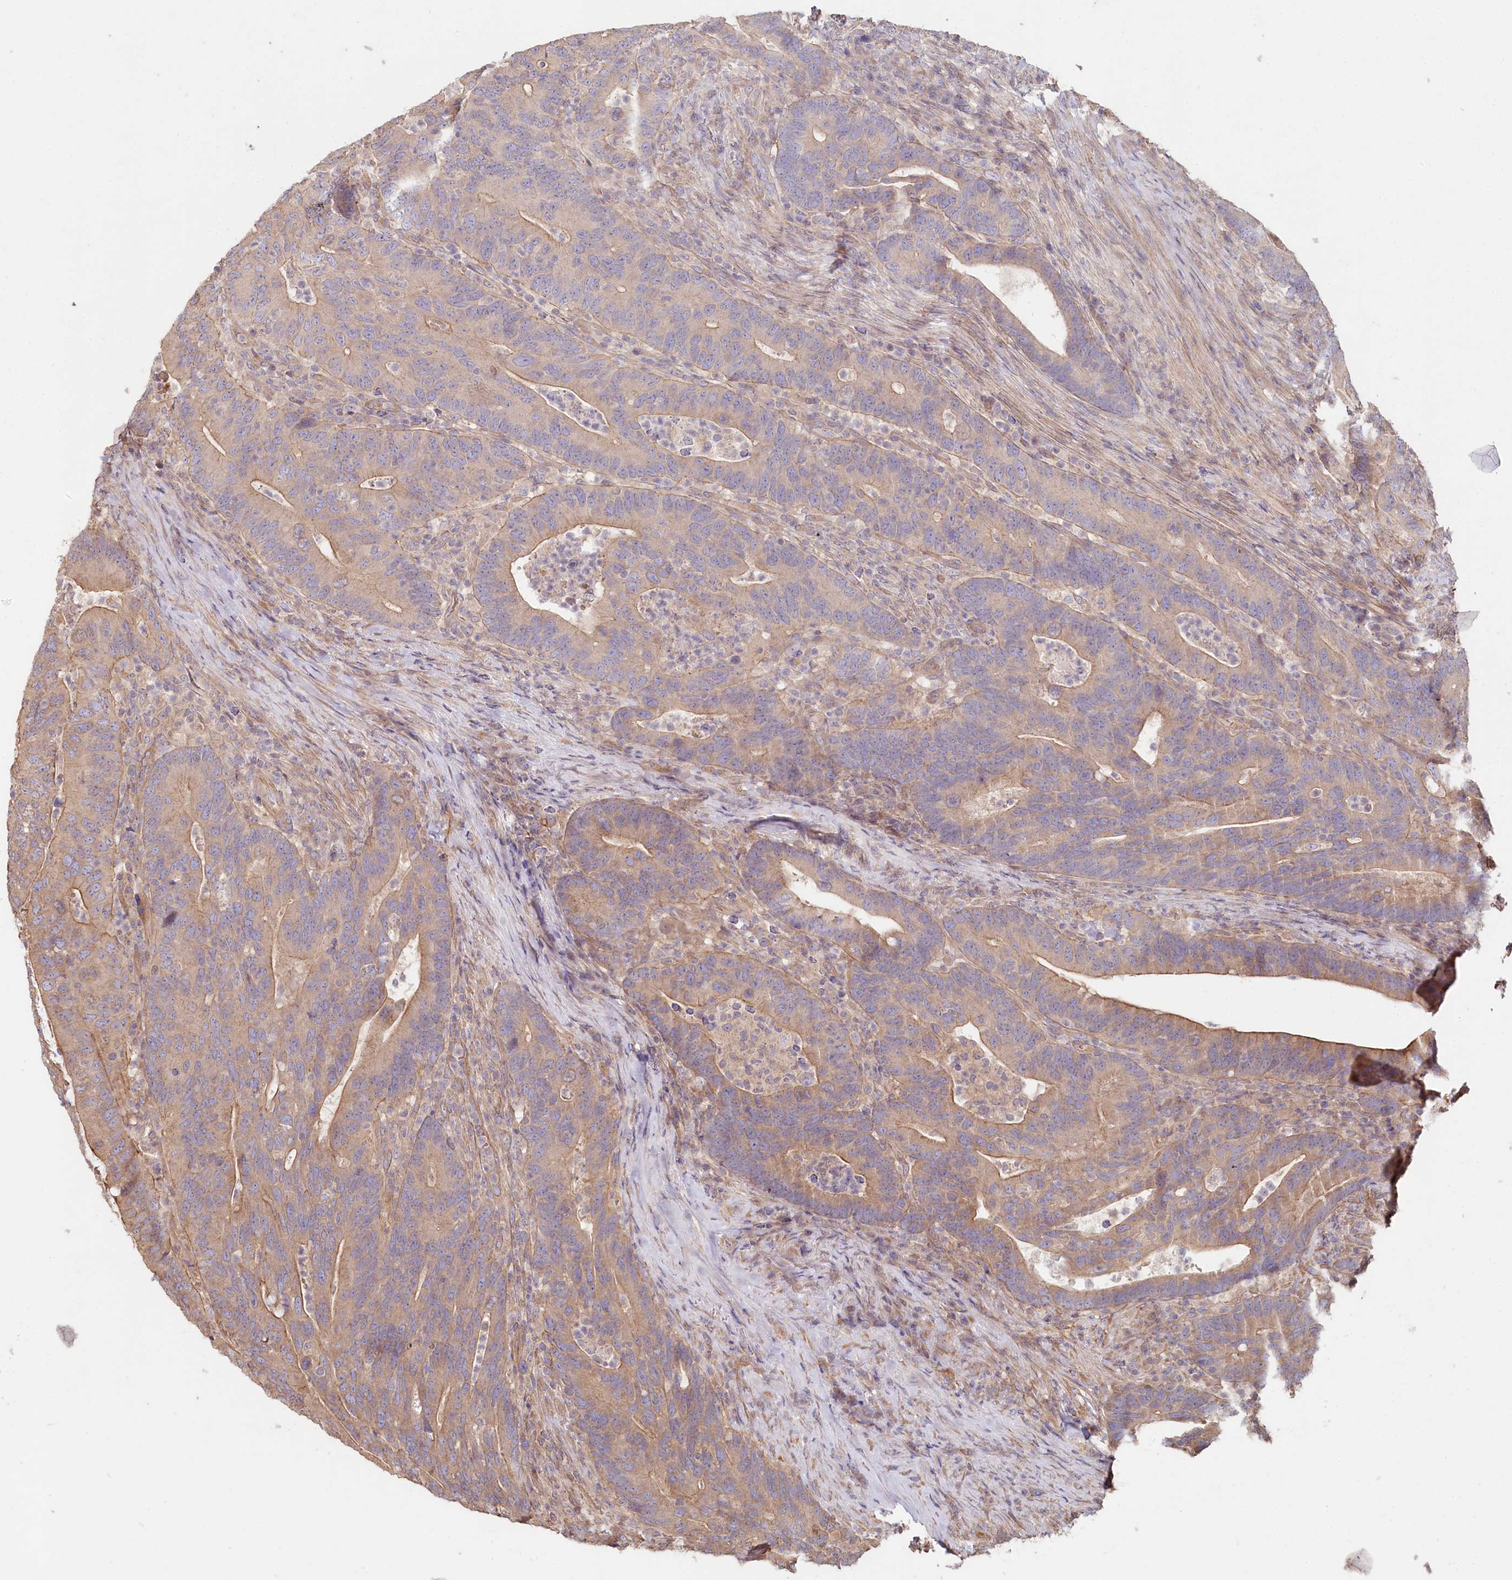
{"staining": {"intensity": "moderate", "quantity": "<25%", "location": "cytoplasmic/membranous"}, "tissue": "colorectal cancer", "cell_type": "Tumor cells", "image_type": "cancer", "snomed": [{"axis": "morphology", "description": "Adenocarcinoma, NOS"}, {"axis": "topography", "description": "Colon"}], "caption": "The micrograph exhibits immunohistochemical staining of colorectal cancer (adenocarcinoma). There is moderate cytoplasmic/membranous staining is identified in approximately <25% of tumor cells.", "gene": "TCHP", "patient": {"sex": "female", "age": 66}}